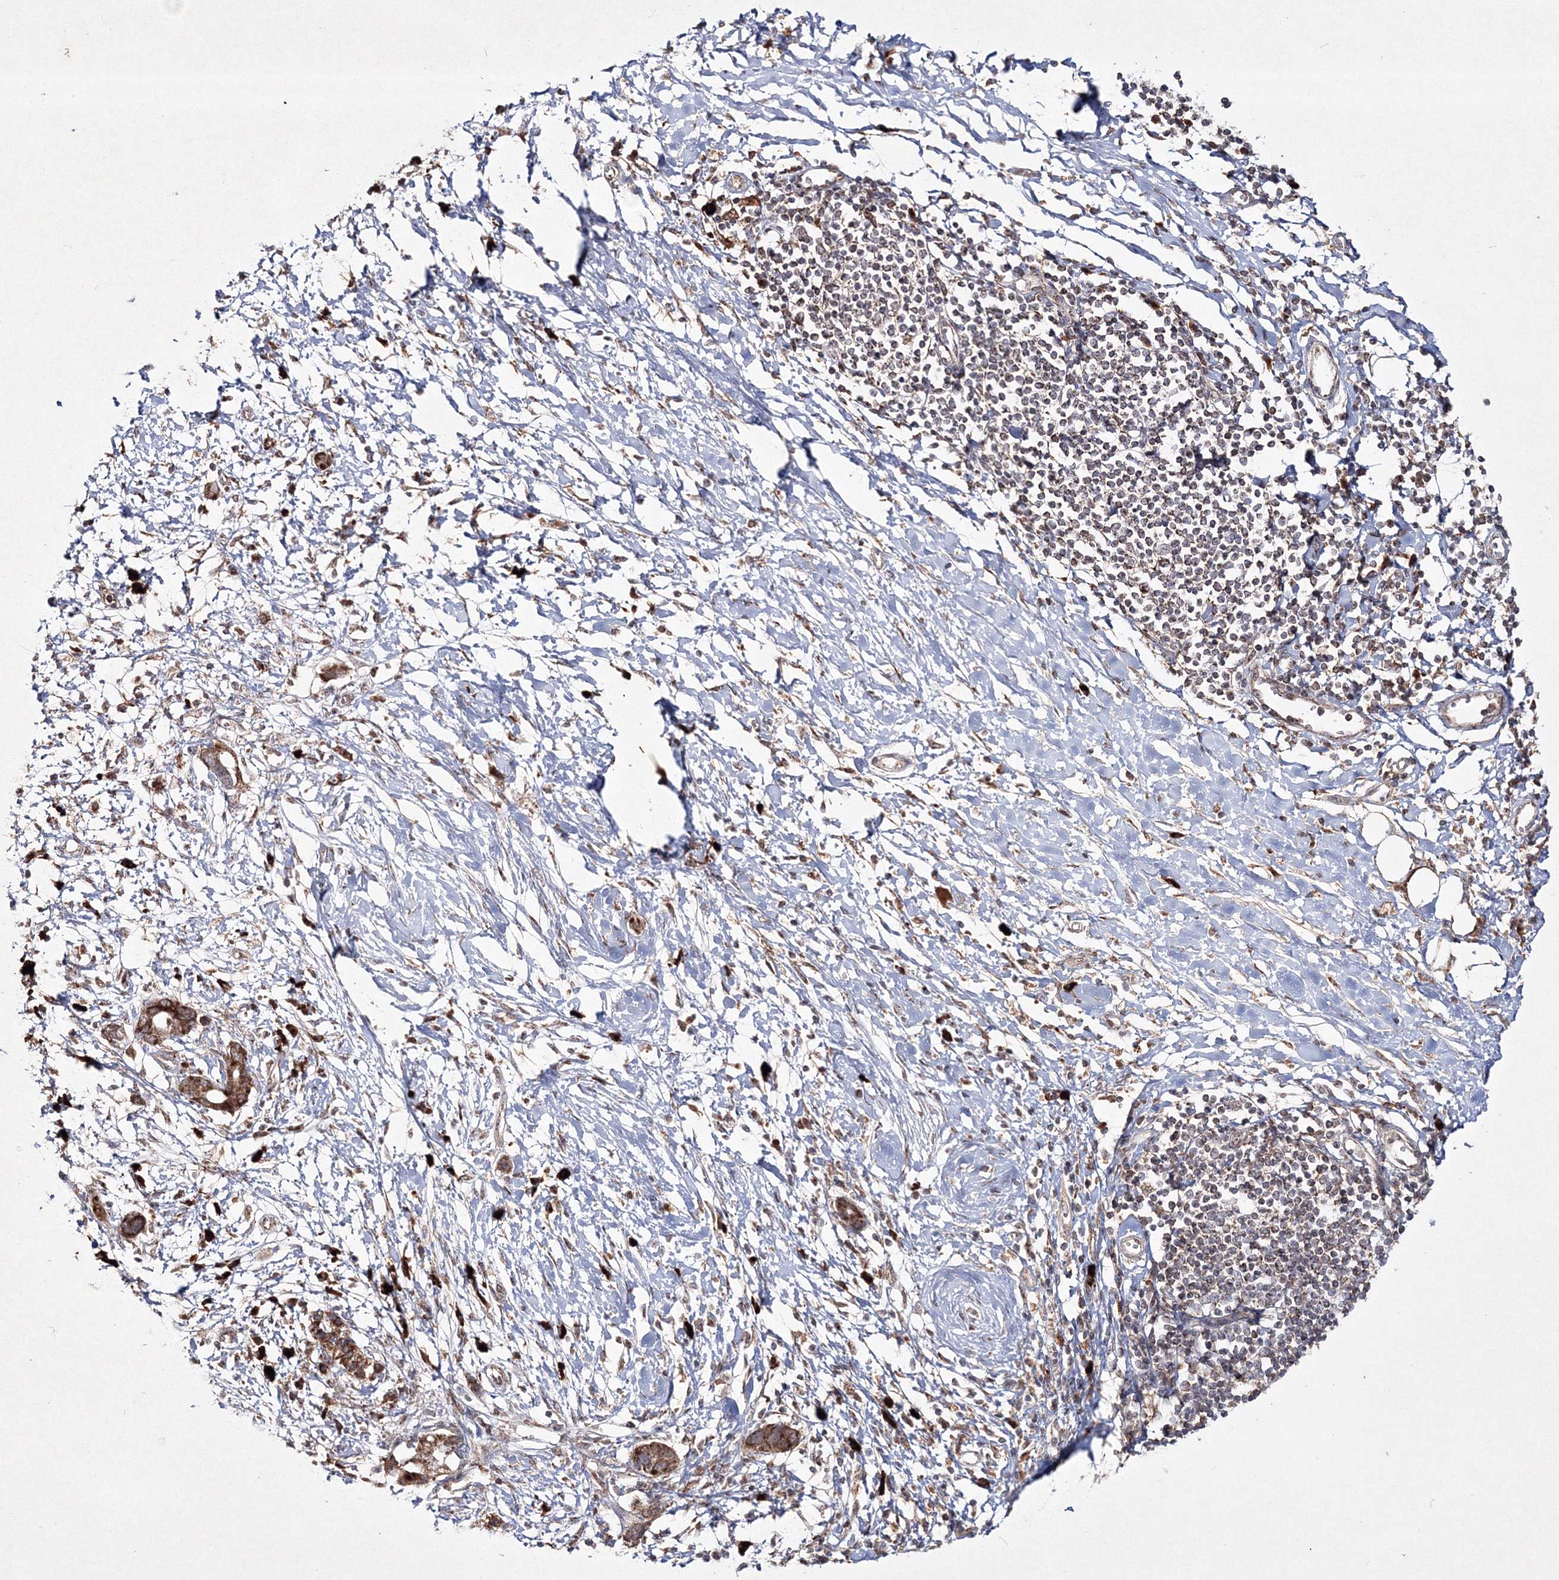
{"staining": {"intensity": "moderate", "quantity": ">75%", "location": "cytoplasmic/membranous"}, "tissue": "pancreatic cancer", "cell_type": "Tumor cells", "image_type": "cancer", "snomed": [{"axis": "morphology", "description": "Normal tissue, NOS"}, {"axis": "morphology", "description": "Adenocarcinoma, NOS"}, {"axis": "topography", "description": "Pancreas"}, {"axis": "topography", "description": "Peripheral nerve tissue"}], "caption": "High-magnification brightfield microscopy of pancreatic cancer (adenocarcinoma) stained with DAB (brown) and counterstained with hematoxylin (blue). tumor cells exhibit moderate cytoplasmic/membranous positivity is seen in about>75% of cells.", "gene": "PEX13", "patient": {"sex": "male", "age": 59}}